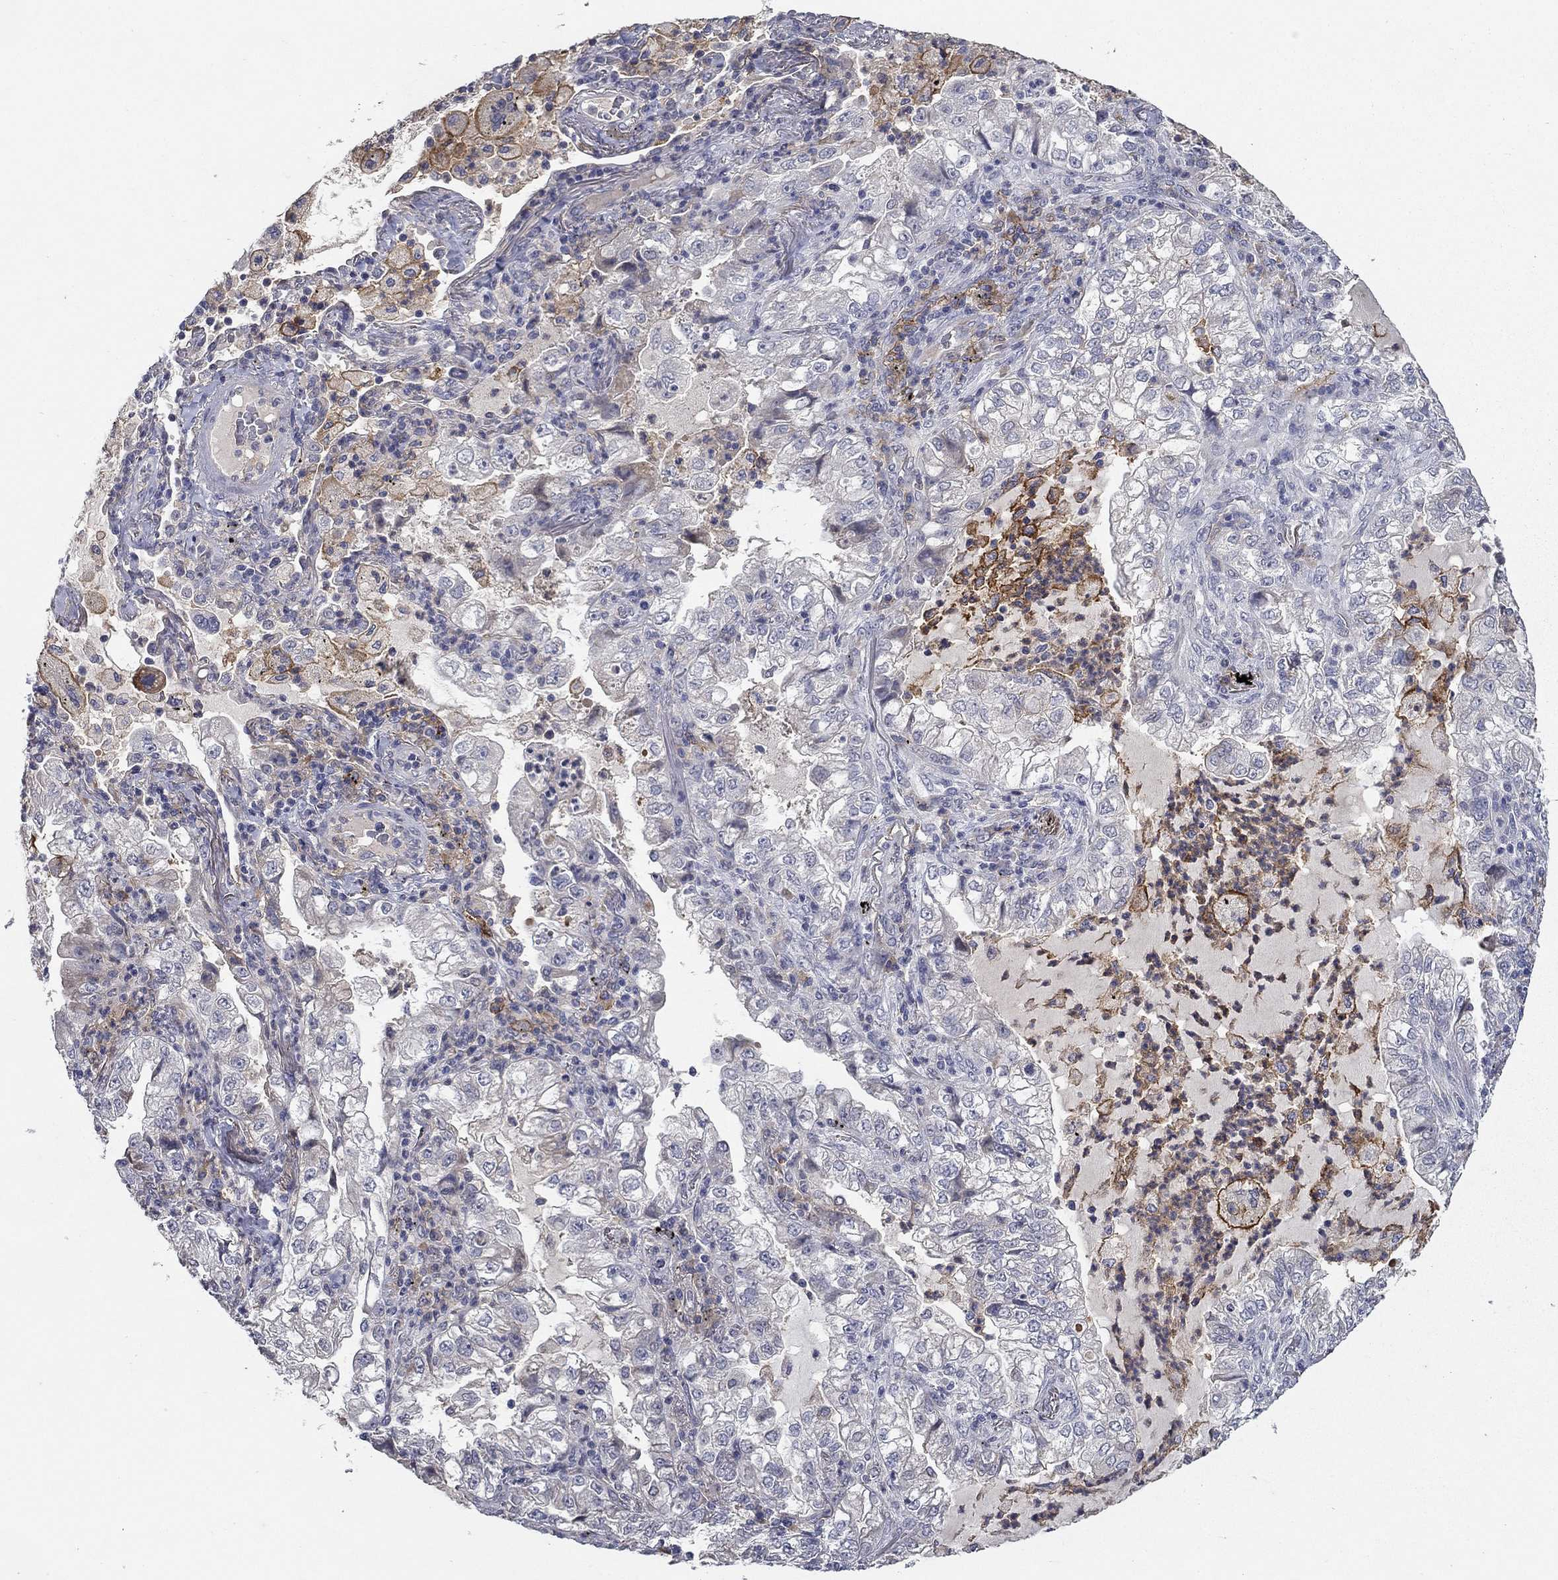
{"staining": {"intensity": "negative", "quantity": "none", "location": "none"}, "tissue": "lung cancer", "cell_type": "Tumor cells", "image_type": "cancer", "snomed": [{"axis": "morphology", "description": "Adenocarcinoma, NOS"}, {"axis": "topography", "description": "Lung"}], "caption": "Lung cancer (adenocarcinoma) was stained to show a protein in brown. There is no significant expression in tumor cells.", "gene": "CD274", "patient": {"sex": "female", "age": 73}}